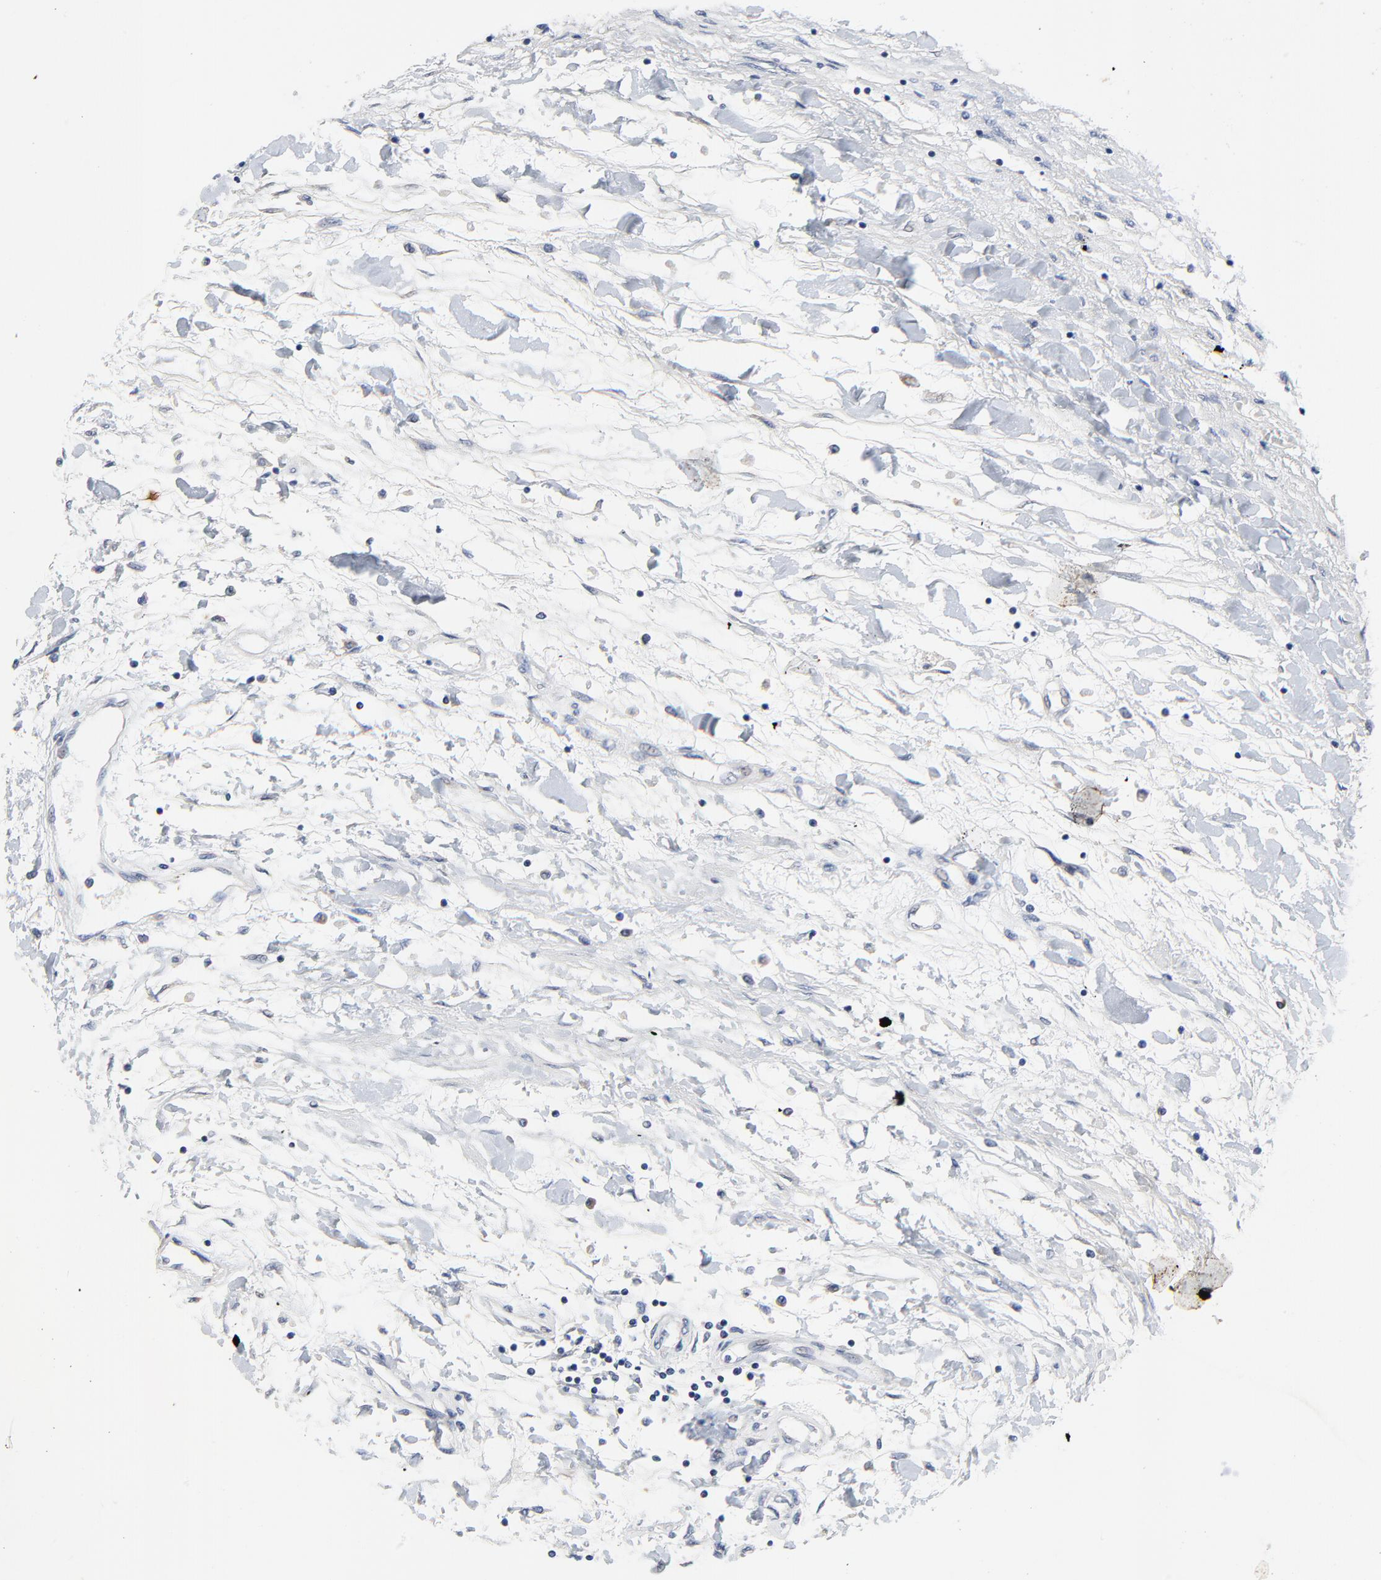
{"staining": {"intensity": "negative", "quantity": "none", "location": "none"}, "tissue": "renal cancer", "cell_type": "Tumor cells", "image_type": "cancer", "snomed": [{"axis": "morphology", "description": "Adenocarcinoma, NOS"}, {"axis": "topography", "description": "Kidney"}], "caption": "This is an immunohistochemistry micrograph of human renal adenocarcinoma. There is no positivity in tumor cells.", "gene": "VAV2", "patient": {"sex": "male", "age": 57}}